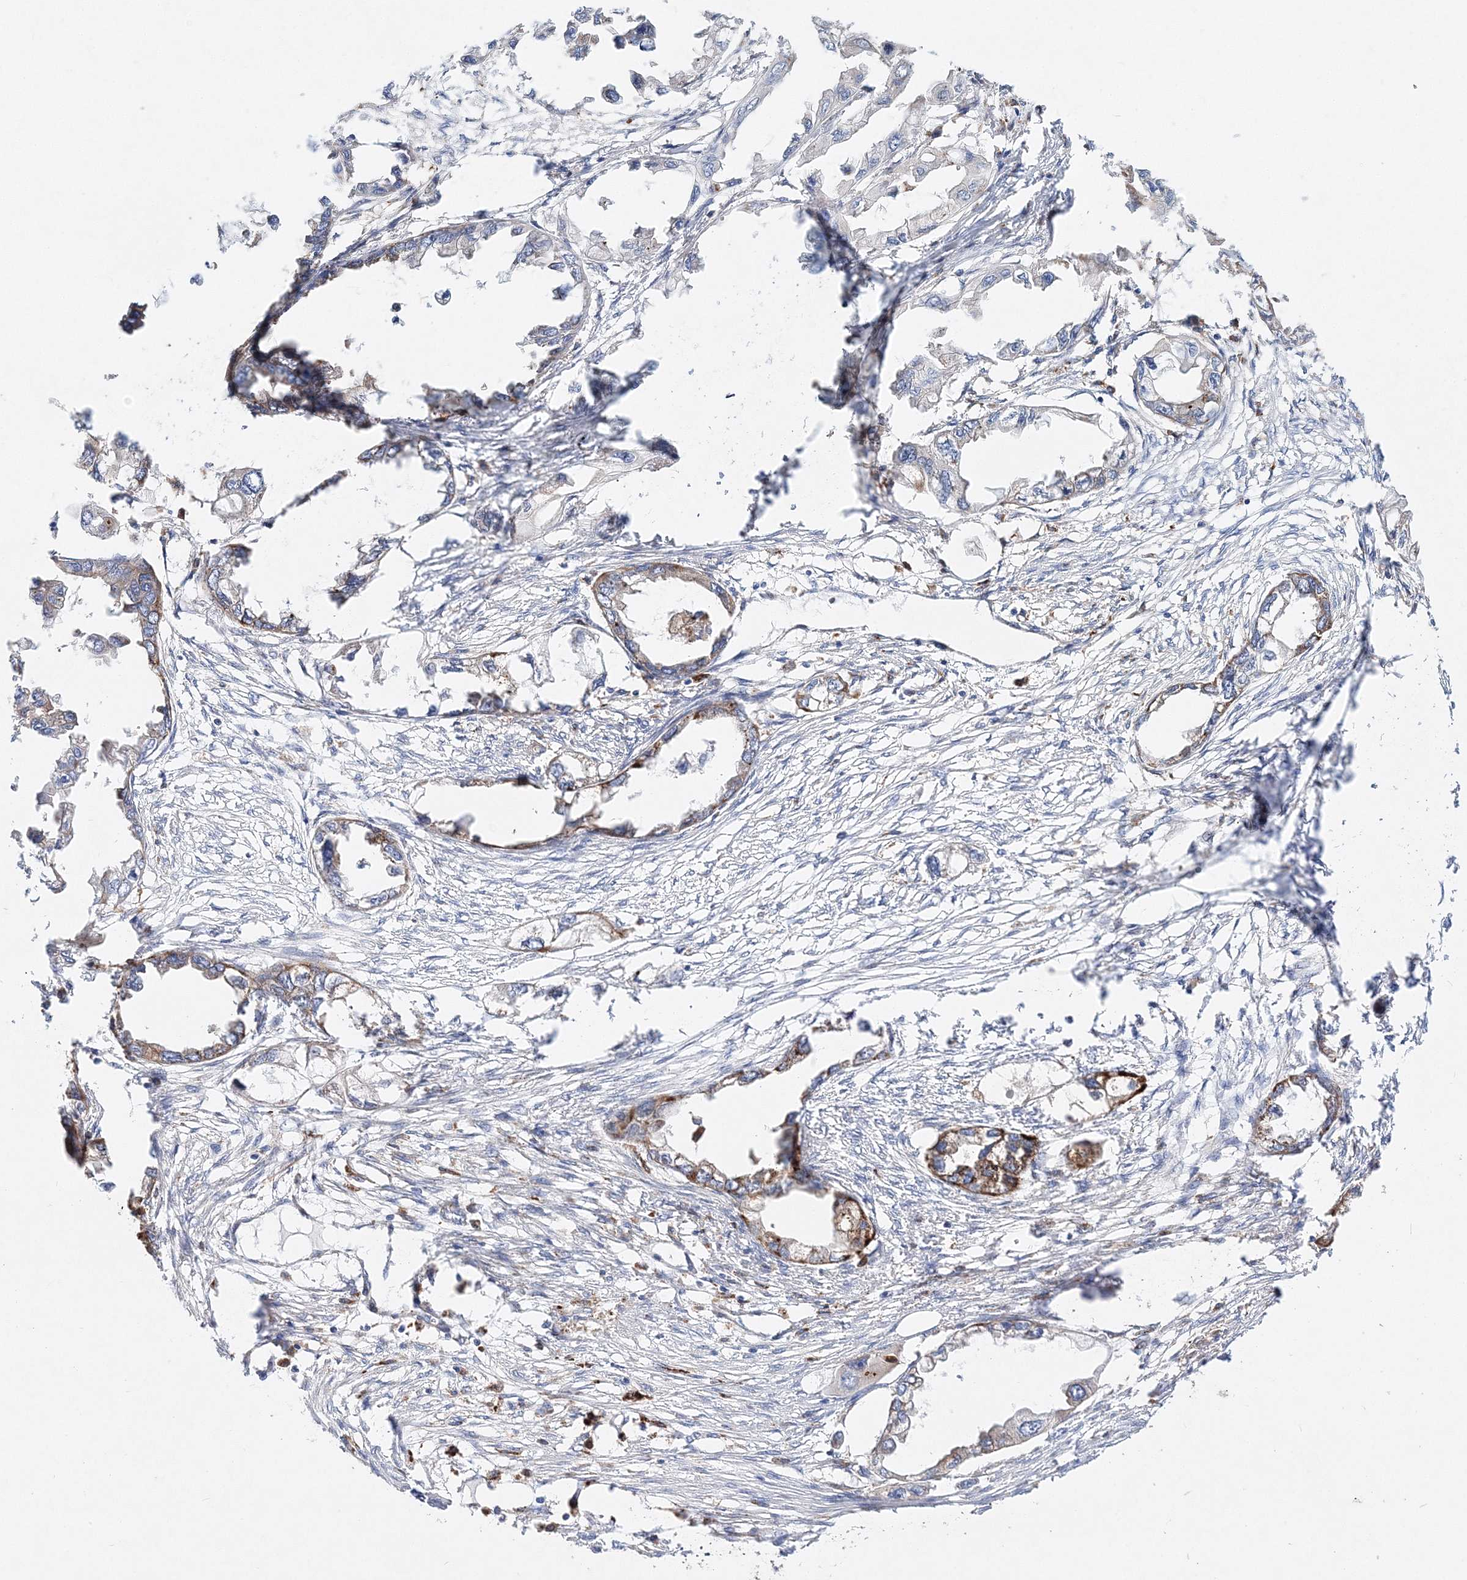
{"staining": {"intensity": "moderate", "quantity": "25%-75%", "location": "cytoplasmic/membranous"}, "tissue": "endometrial cancer", "cell_type": "Tumor cells", "image_type": "cancer", "snomed": [{"axis": "morphology", "description": "Adenocarcinoma, NOS"}, {"axis": "morphology", "description": "Adenocarcinoma, metastatic, NOS"}, {"axis": "topography", "description": "Adipose tissue"}, {"axis": "topography", "description": "Endometrium"}], "caption": "A medium amount of moderate cytoplasmic/membranous expression is present in about 25%-75% of tumor cells in metastatic adenocarcinoma (endometrial) tissue.", "gene": "C3orf38", "patient": {"sex": "female", "age": 67}}